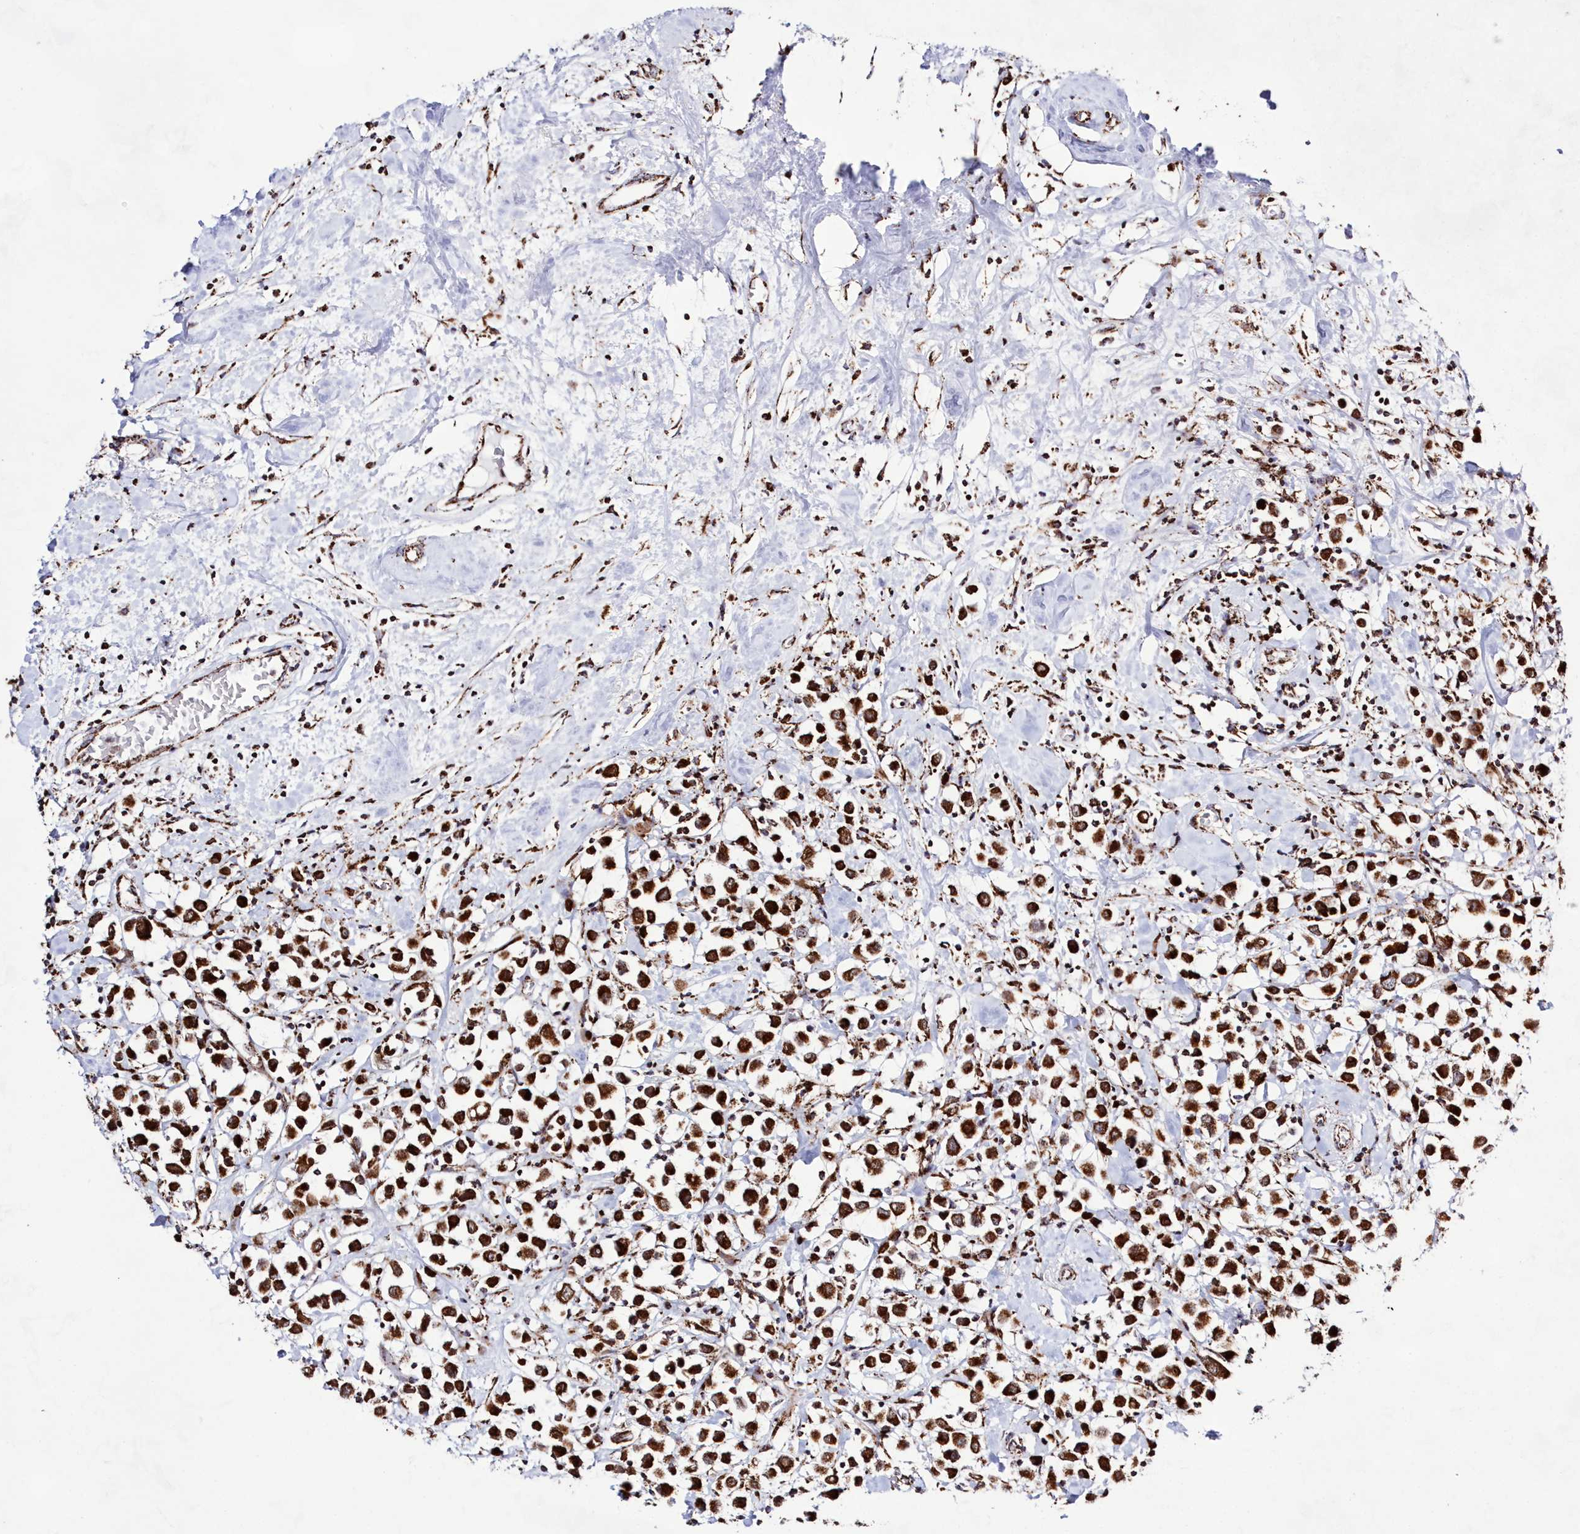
{"staining": {"intensity": "strong", "quantity": ">75%", "location": "cytoplasmic/membranous"}, "tissue": "breast cancer", "cell_type": "Tumor cells", "image_type": "cancer", "snomed": [{"axis": "morphology", "description": "Duct carcinoma"}, {"axis": "topography", "description": "Breast"}], "caption": "Tumor cells show high levels of strong cytoplasmic/membranous positivity in about >75% of cells in human breast cancer.", "gene": "HADHB", "patient": {"sex": "female", "age": 61}}